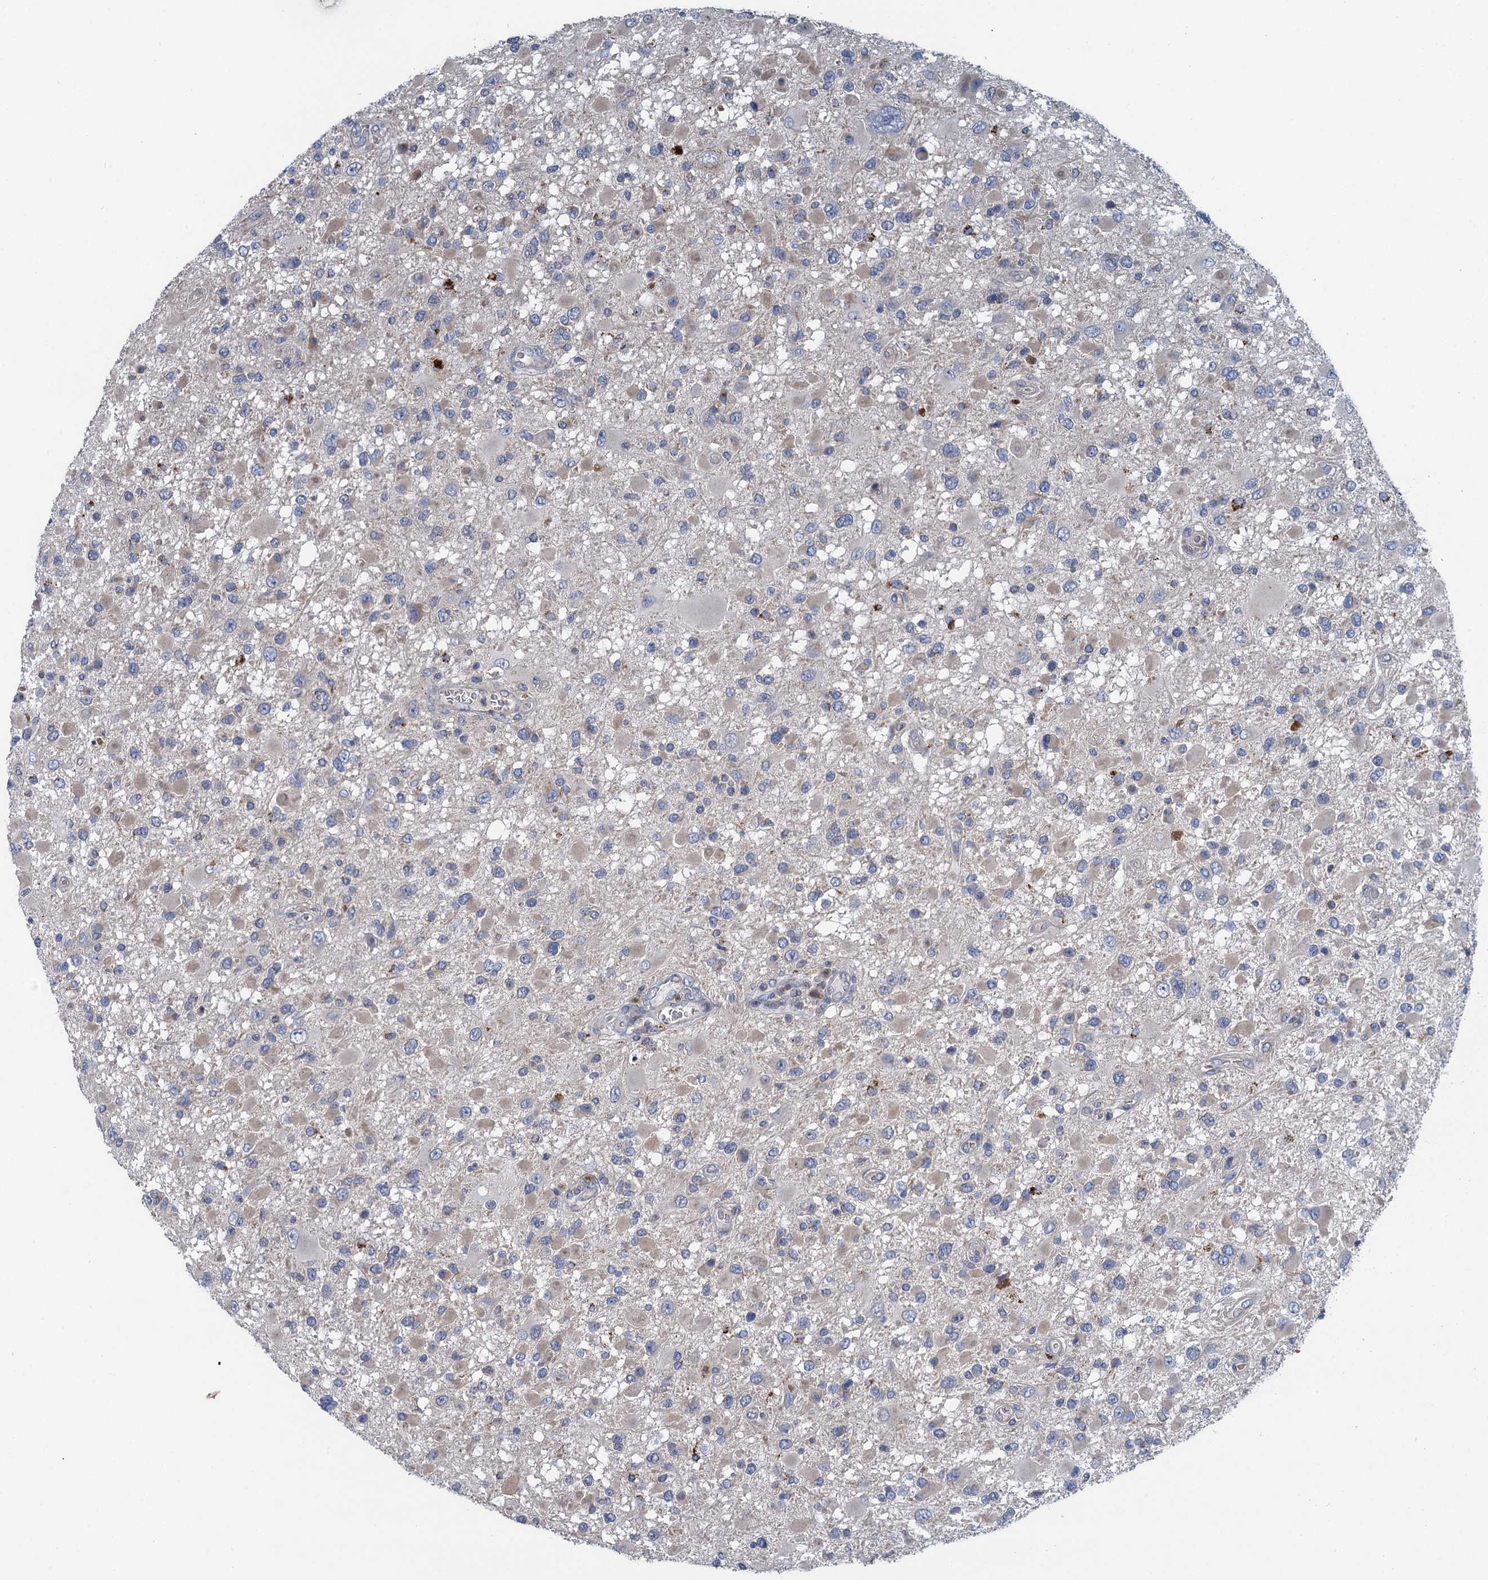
{"staining": {"intensity": "negative", "quantity": "none", "location": "none"}, "tissue": "glioma", "cell_type": "Tumor cells", "image_type": "cancer", "snomed": [{"axis": "morphology", "description": "Glioma, malignant, High grade"}, {"axis": "topography", "description": "Brain"}], "caption": "There is no significant positivity in tumor cells of glioma. (DAB (3,3'-diaminobenzidine) immunohistochemistry (IHC), high magnification).", "gene": "KBTBD8", "patient": {"sex": "male", "age": 53}}